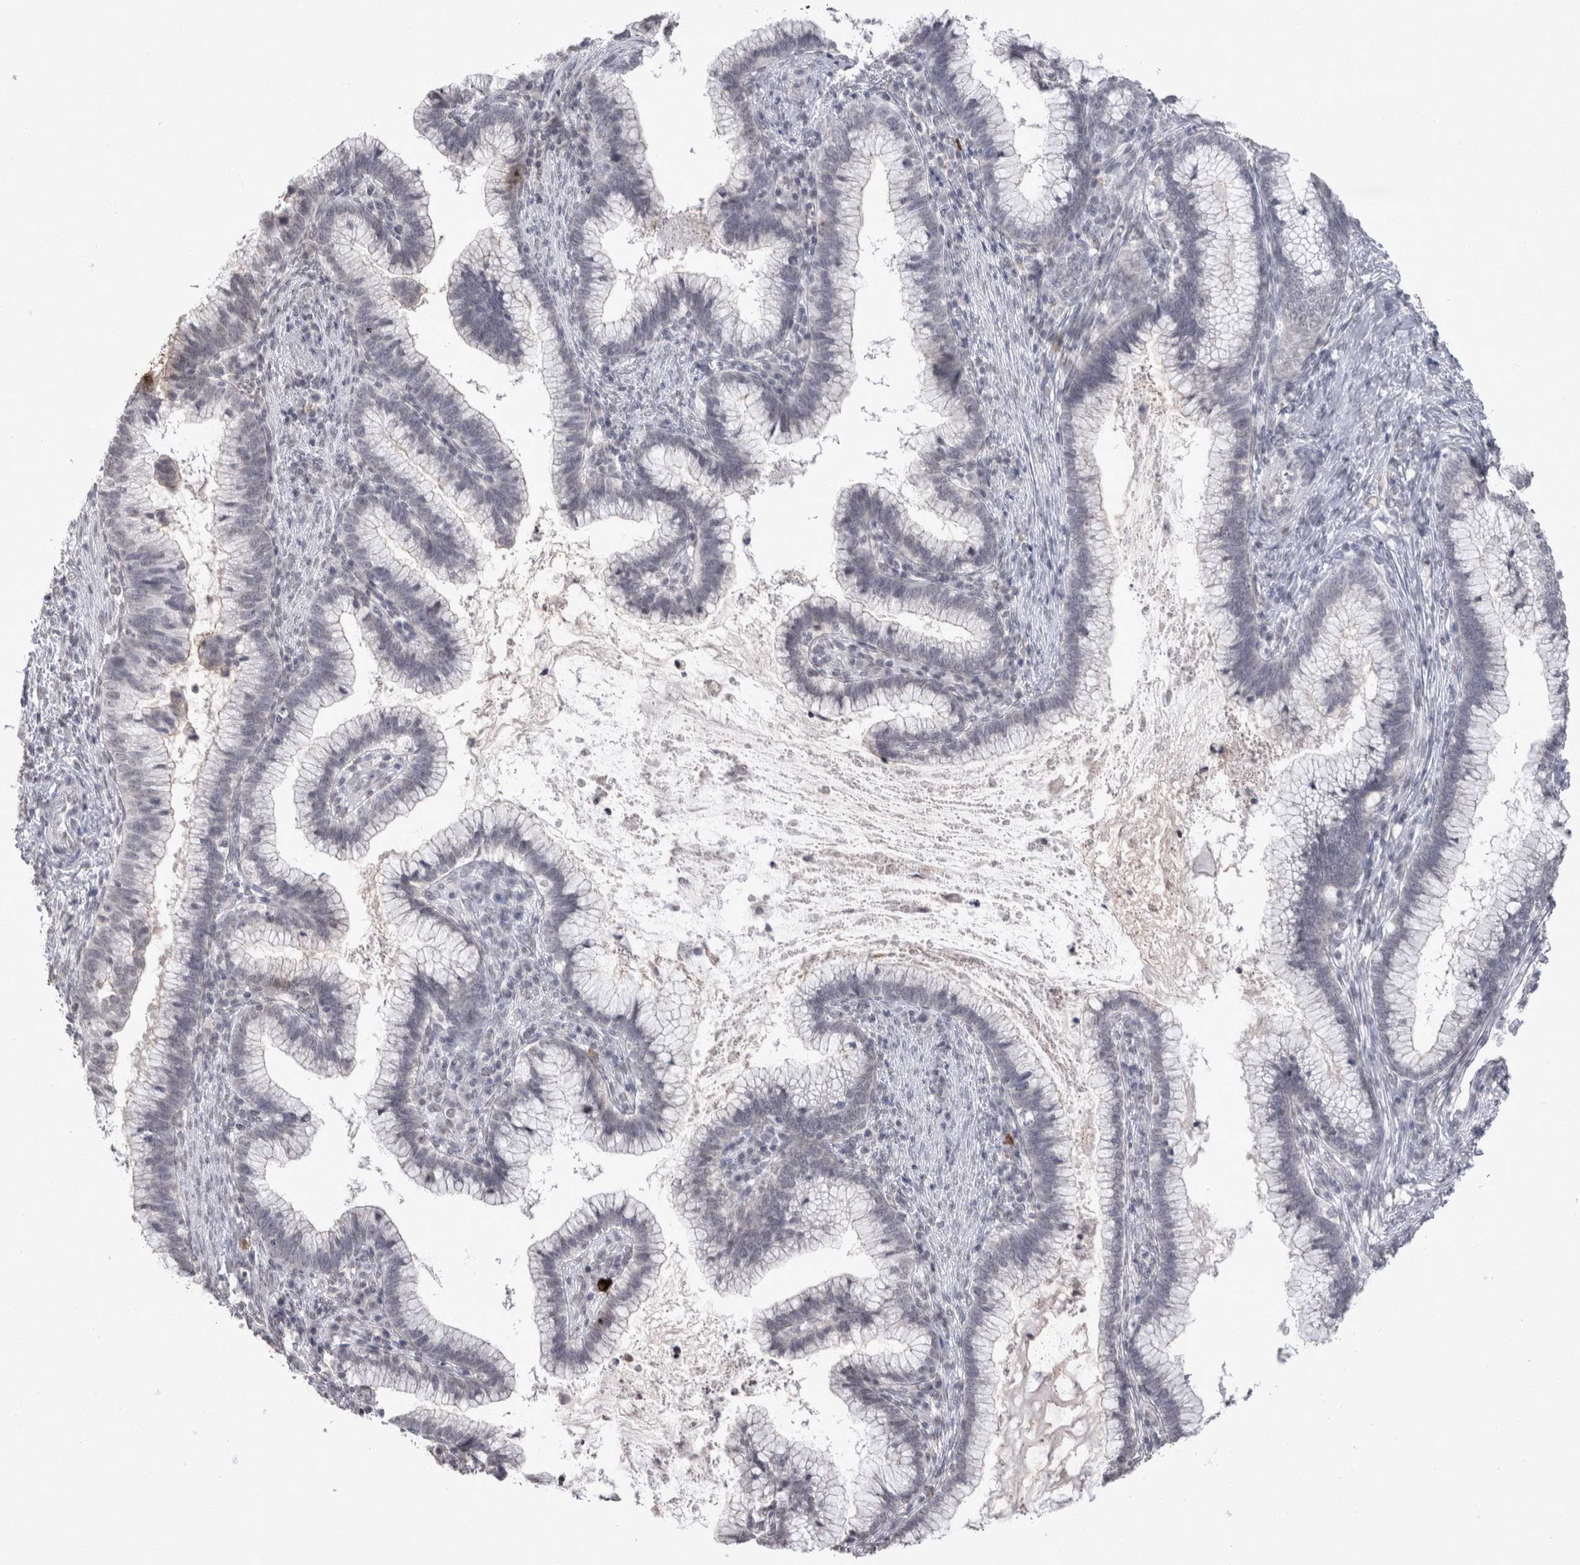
{"staining": {"intensity": "negative", "quantity": "none", "location": "none"}, "tissue": "cervical cancer", "cell_type": "Tumor cells", "image_type": "cancer", "snomed": [{"axis": "morphology", "description": "Adenocarcinoma, NOS"}, {"axis": "topography", "description": "Cervix"}], "caption": "IHC micrograph of neoplastic tissue: human adenocarcinoma (cervical) stained with DAB (3,3'-diaminobenzidine) exhibits no significant protein positivity in tumor cells.", "gene": "DDX4", "patient": {"sex": "female", "age": 36}}